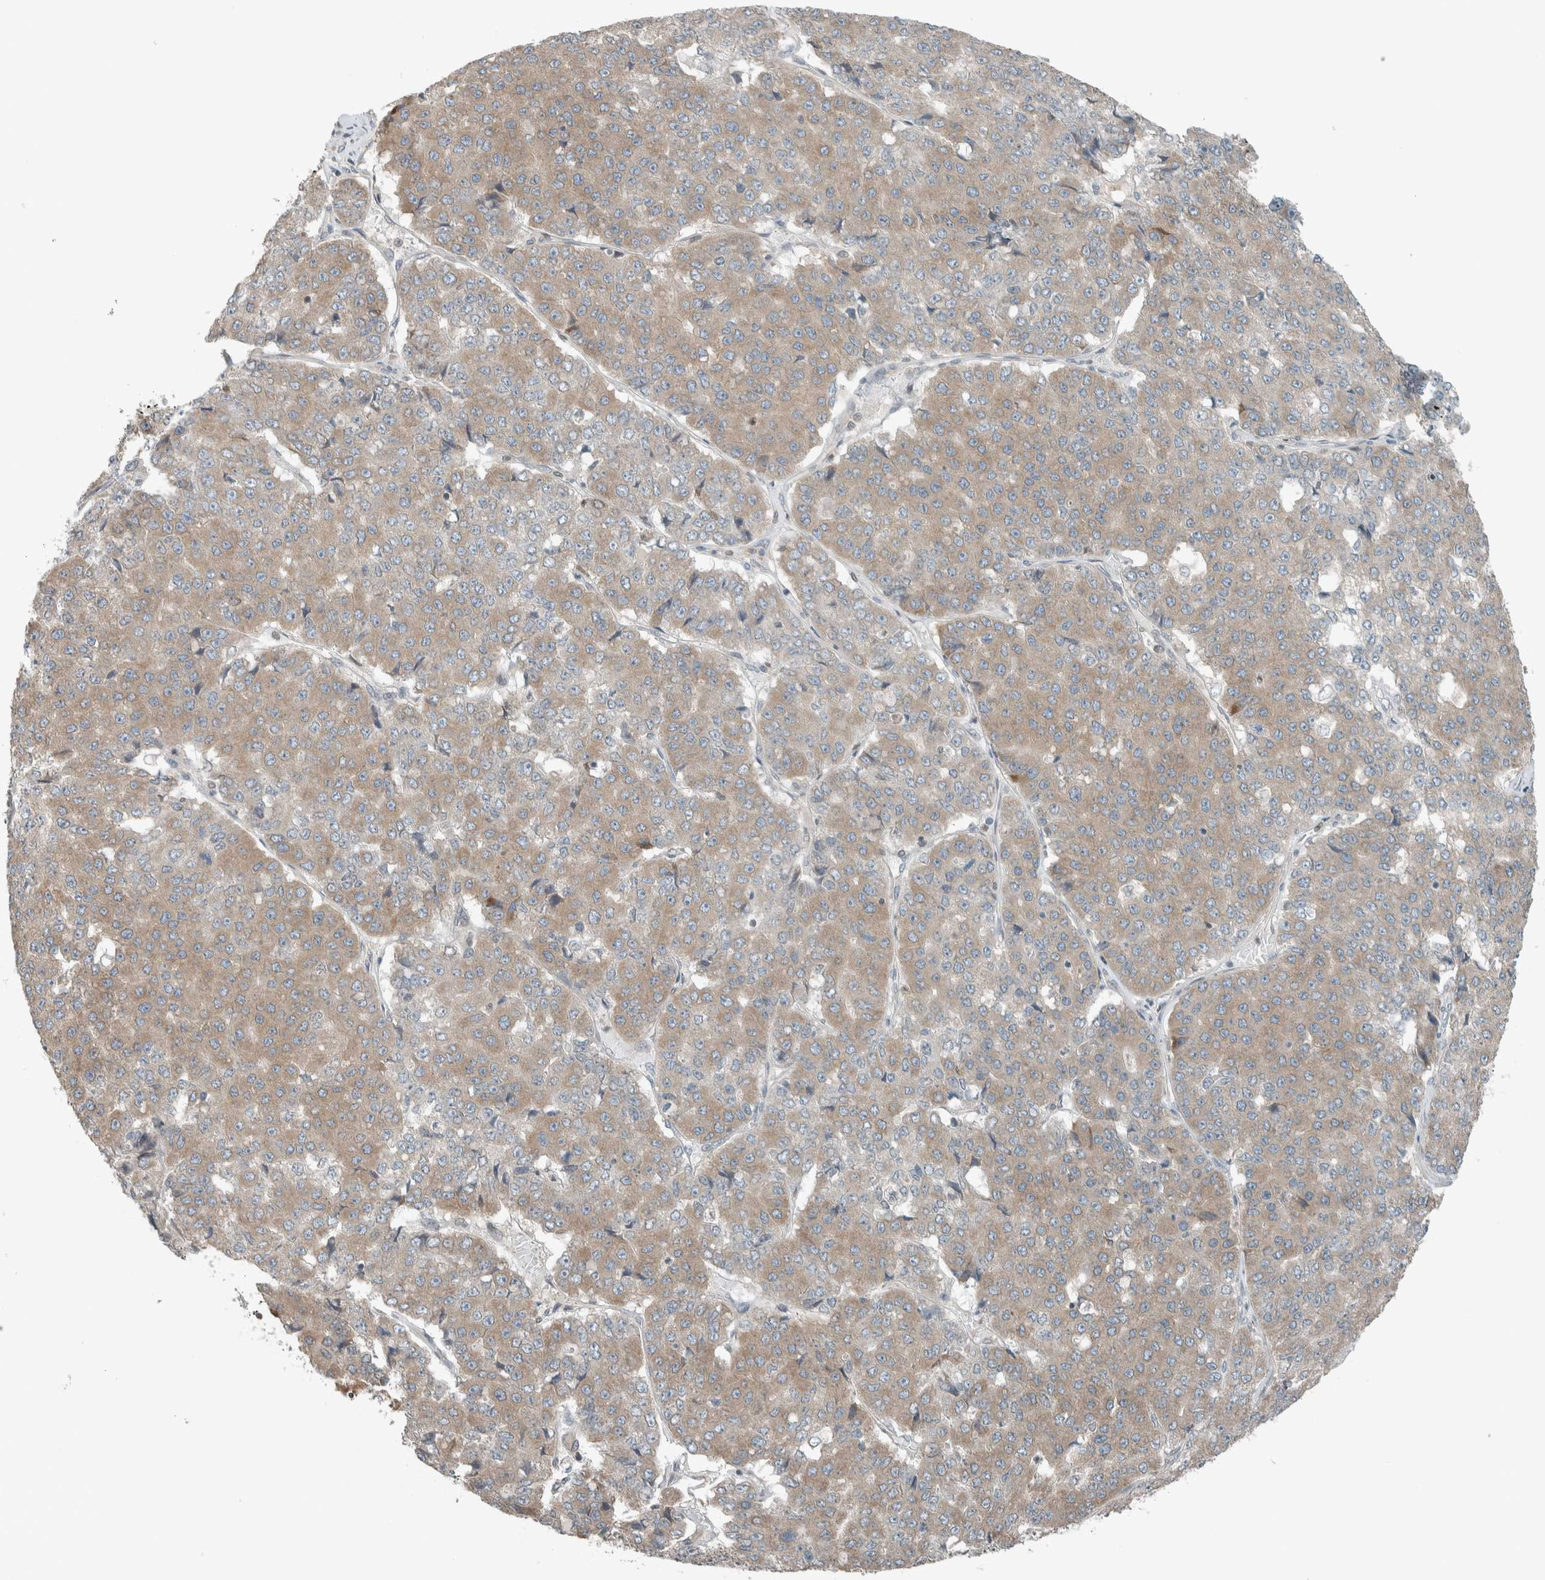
{"staining": {"intensity": "weak", "quantity": ">75%", "location": "cytoplasmic/membranous"}, "tissue": "pancreatic cancer", "cell_type": "Tumor cells", "image_type": "cancer", "snomed": [{"axis": "morphology", "description": "Adenocarcinoma, NOS"}, {"axis": "topography", "description": "Pancreas"}], "caption": "The photomicrograph exhibits a brown stain indicating the presence of a protein in the cytoplasmic/membranous of tumor cells in adenocarcinoma (pancreatic).", "gene": "SEL1L", "patient": {"sex": "male", "age": 50}}